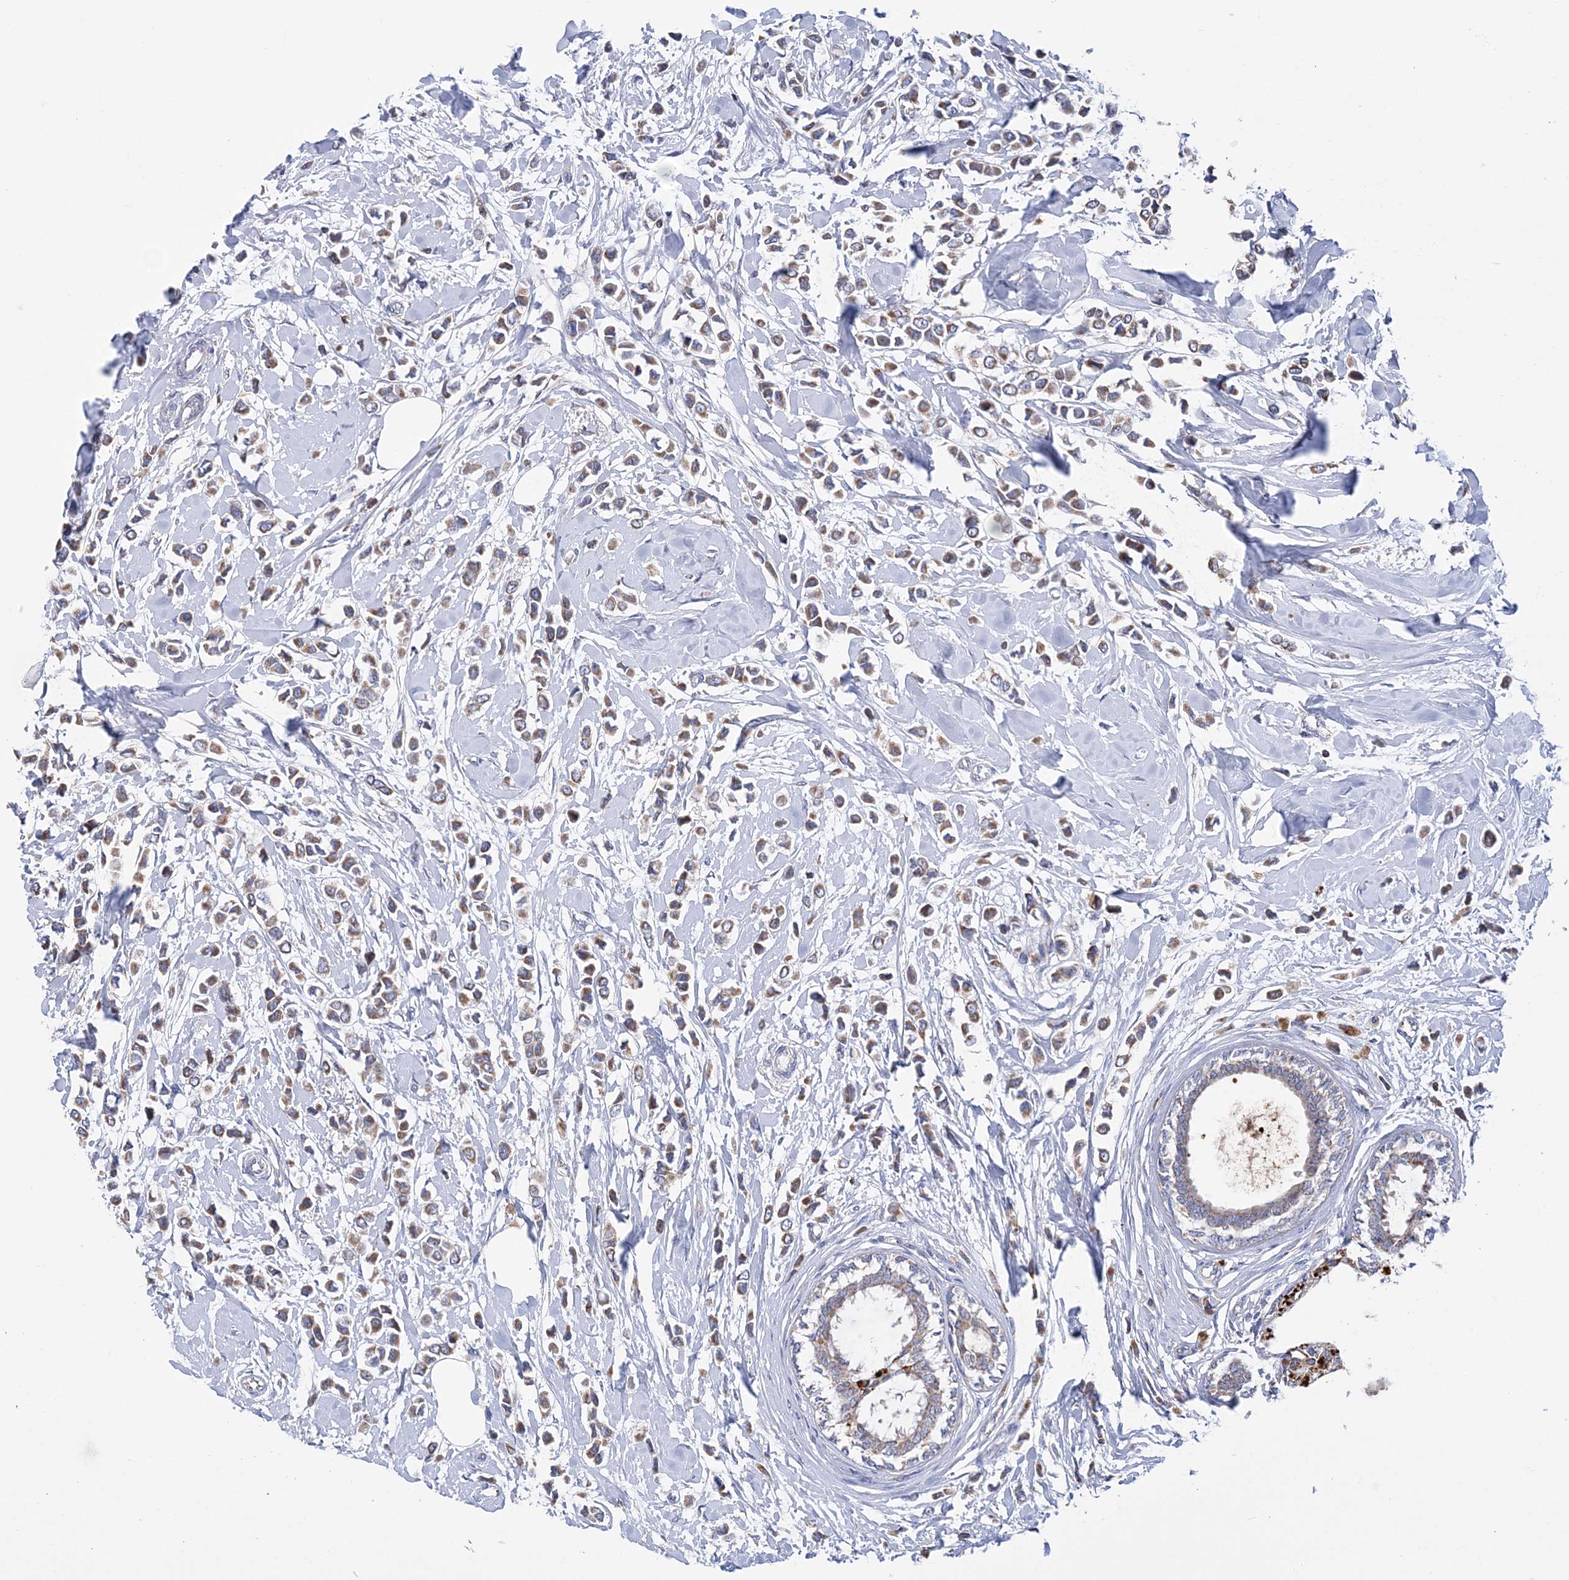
{"staining": {"intensity": "moderate", "quantity": ">75%", "location": "cytoplasmic/membranous"}, "tissue": "breast cancer", "cell_type": "Tumor cells", "image_type": "cancer", "snomed": [{"axis": "morphology", "description": "Lobular carcinoma"}, {"axis": "topography", "description": "Breast"}], "caption": "This photomicrograph shows breast cancer (lobular carcinoma) stained with immunohistochemistry (IHC) to label a protein in brown. The cytoplasmic/membranous of tumor cells show moderate positivity for the protein. Nuclei are counter-stained blue.", "gene": "TTC32", "patient": {"sex": "female", "age": 51}}